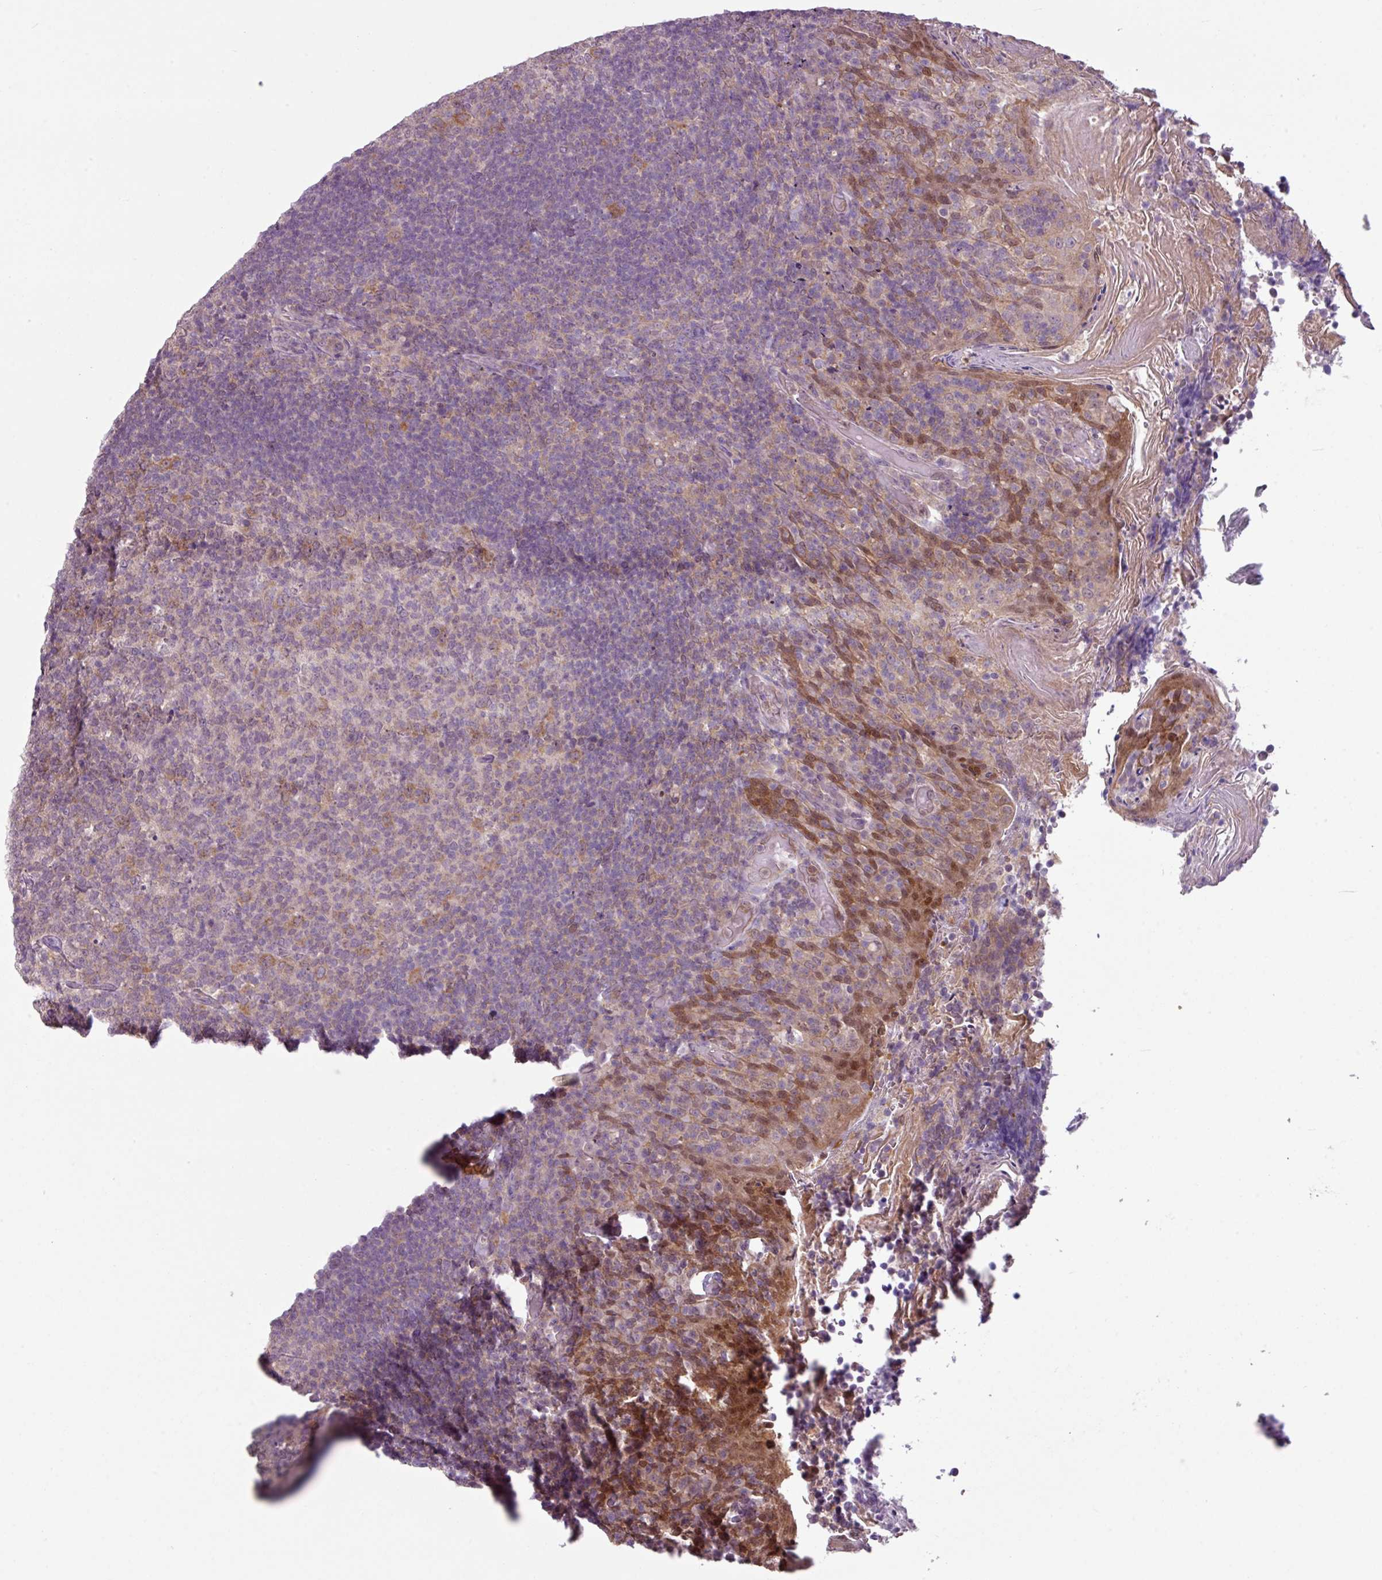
{"staining": {"intensity": "moderate", "quantity": "<25%", "location": "cytoplasmic/membranous"}, "tissue": "tonsil", "cell_type": "Germinal center cells", "image_type": "normal", "snomed": [{"axis": "morphology", "description": "Normal tissue, NOS"}, {"axis": "topography", "description": "Tonsil"}], "caption": "Protein analysis of normal tonsil displays moderate cytoplasmic/membranous positivity in approximately <25% of germinal center cells. The staining was performed using DAB to visualize the protein expression in brown, while the nuclei were stained in blue with hematoxylin (Magnification: 20x).", "gene": "TTLL12", "patient": {"sex": "female", "age": 10}}